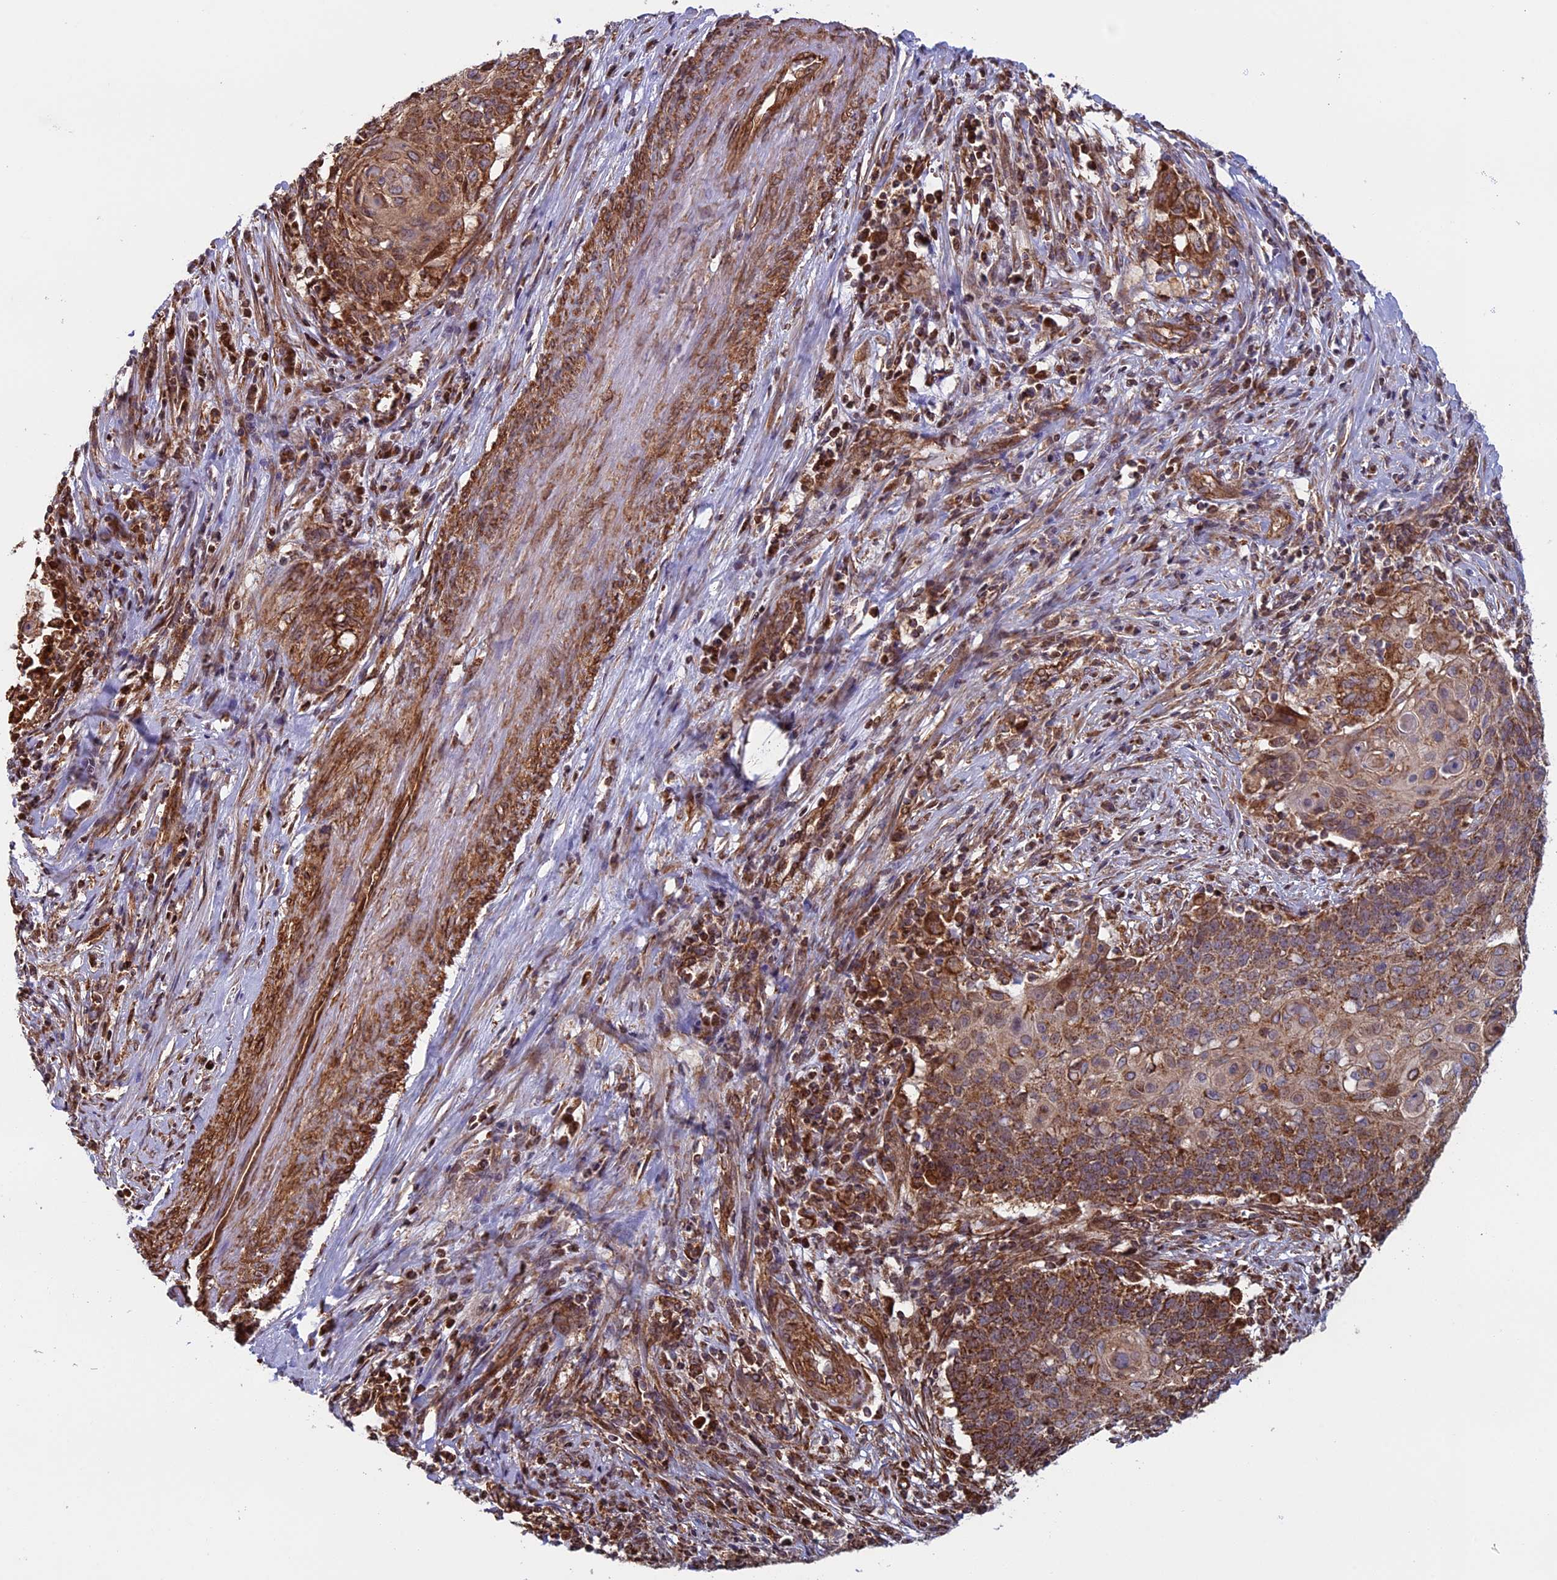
{"staining": {"intensity": "moderate", "quantity": ">75%", "location": "cytoplasmic/membranous"}, "tissue": "cervical cancer", "cell_type": "Tumor cells", "image_type": "cancer", "snomed": [{"axis": "morphology", "description": "Squamous cell carcinoma, NOS"}, {"axis": "topography", "description": "Cervix"}], "caption": "Human squamous cell carcinoma (cervical) stained for a protein (brown) demonstrates moderate cytoplasmic/membranous positive staining in about >75% of tumor cells.", "gene": "CCDC8", "patient": {"sex": "female", "age": 39}}